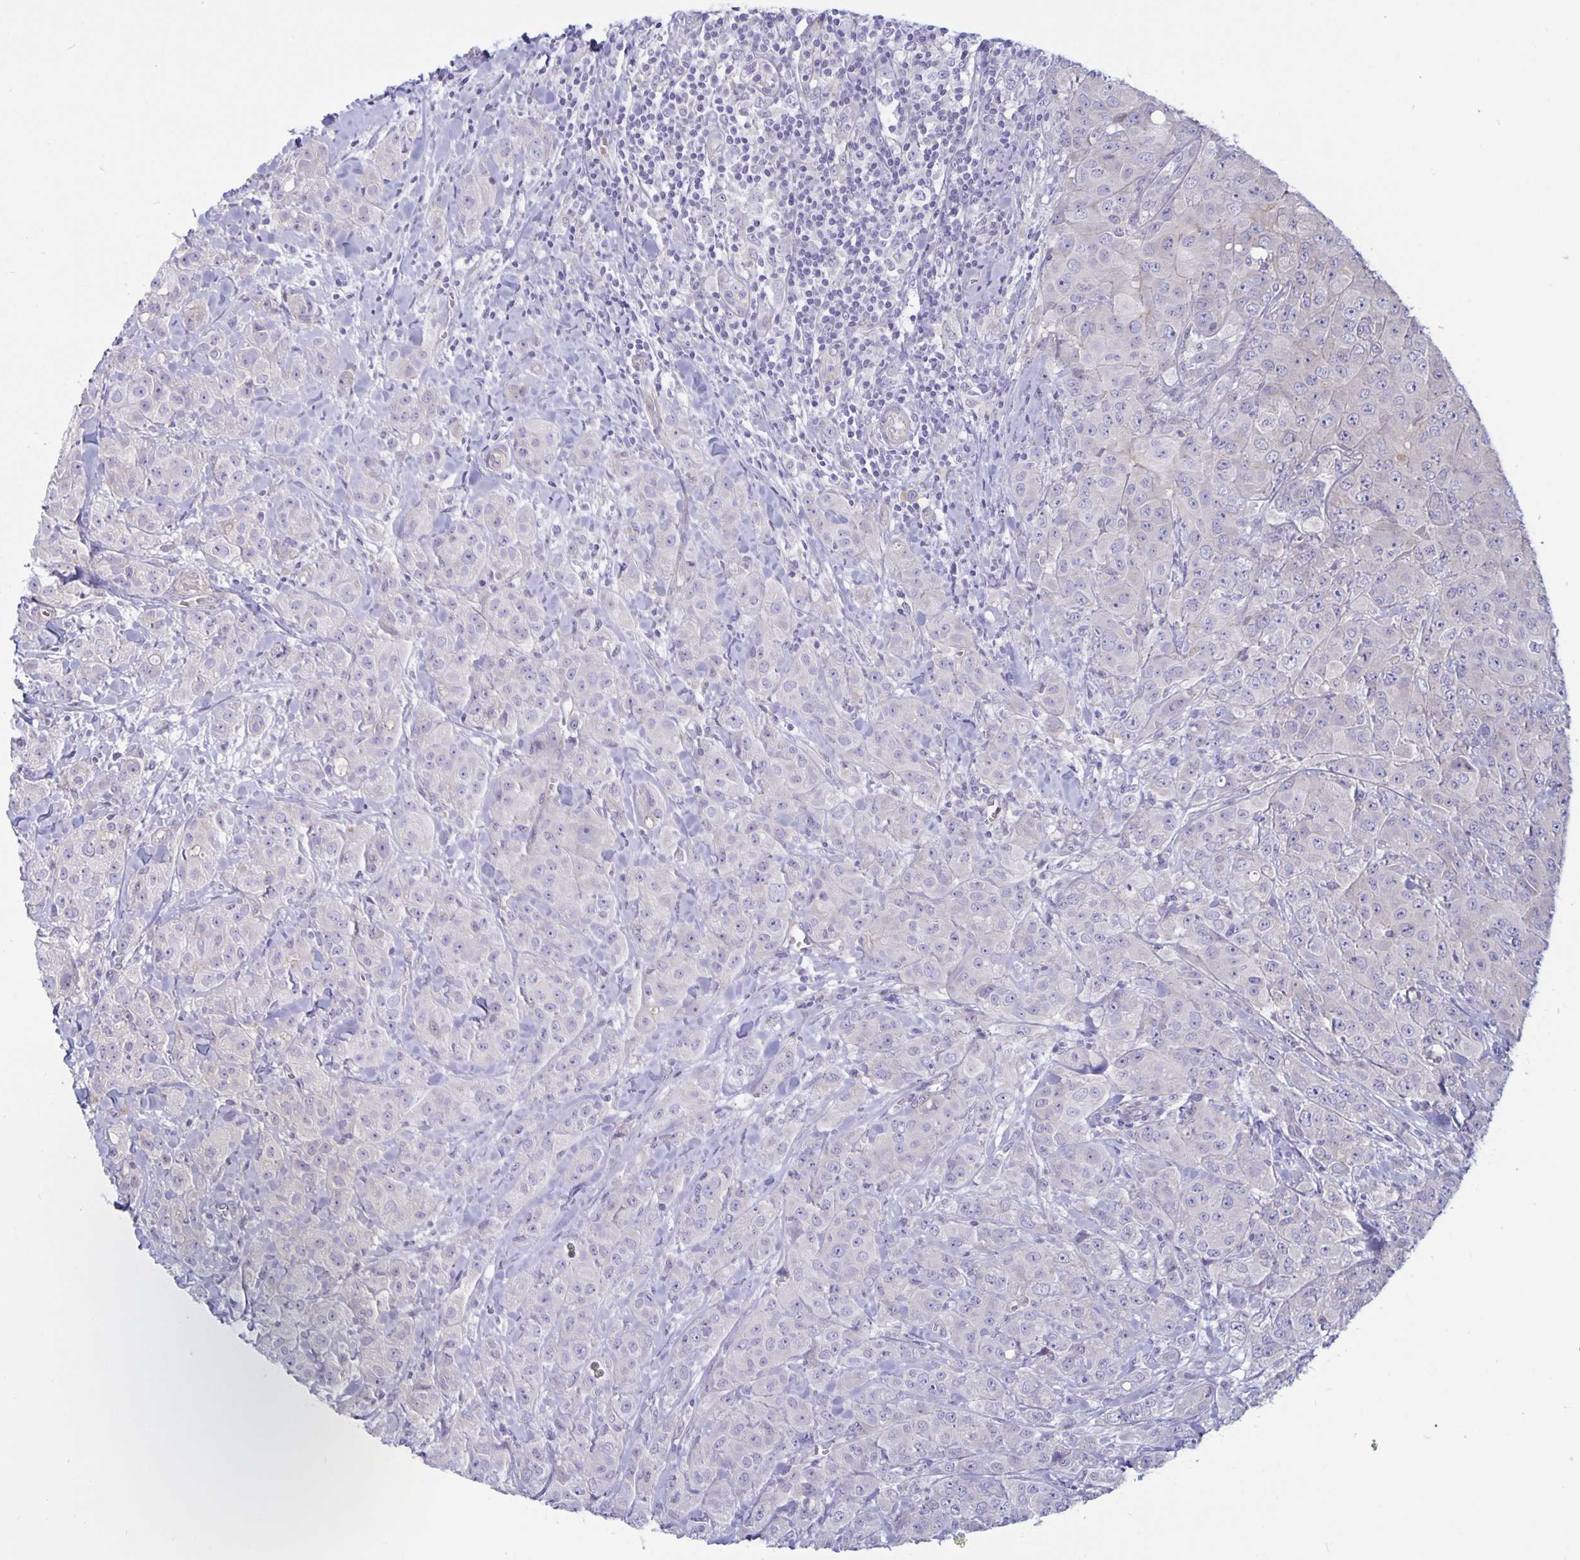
{"staining": {"intensity": "negative", "quantity": "none", "location": "none"}, "tissue": "breast cancer", "cell_type": "Tumor cells", "image_type": "cancer", "snomed": [{"axis": "morphology", "description": "Normal tissue, NOS"}, {"axis": "morphology", "description": "Duct carcinoma"}, {"axis": "topography", "description": "Breast"}], "caption": "Tumor cells are negative for protein expression in human breast cancer. The staining was performed using DAB to visualize the protein expression in brown, while the nuclei were stained in blue with hematoxylin (Magnification: 20x).", "gene": "PLCB3", "patient": {"sex": "female", "age": 43}}